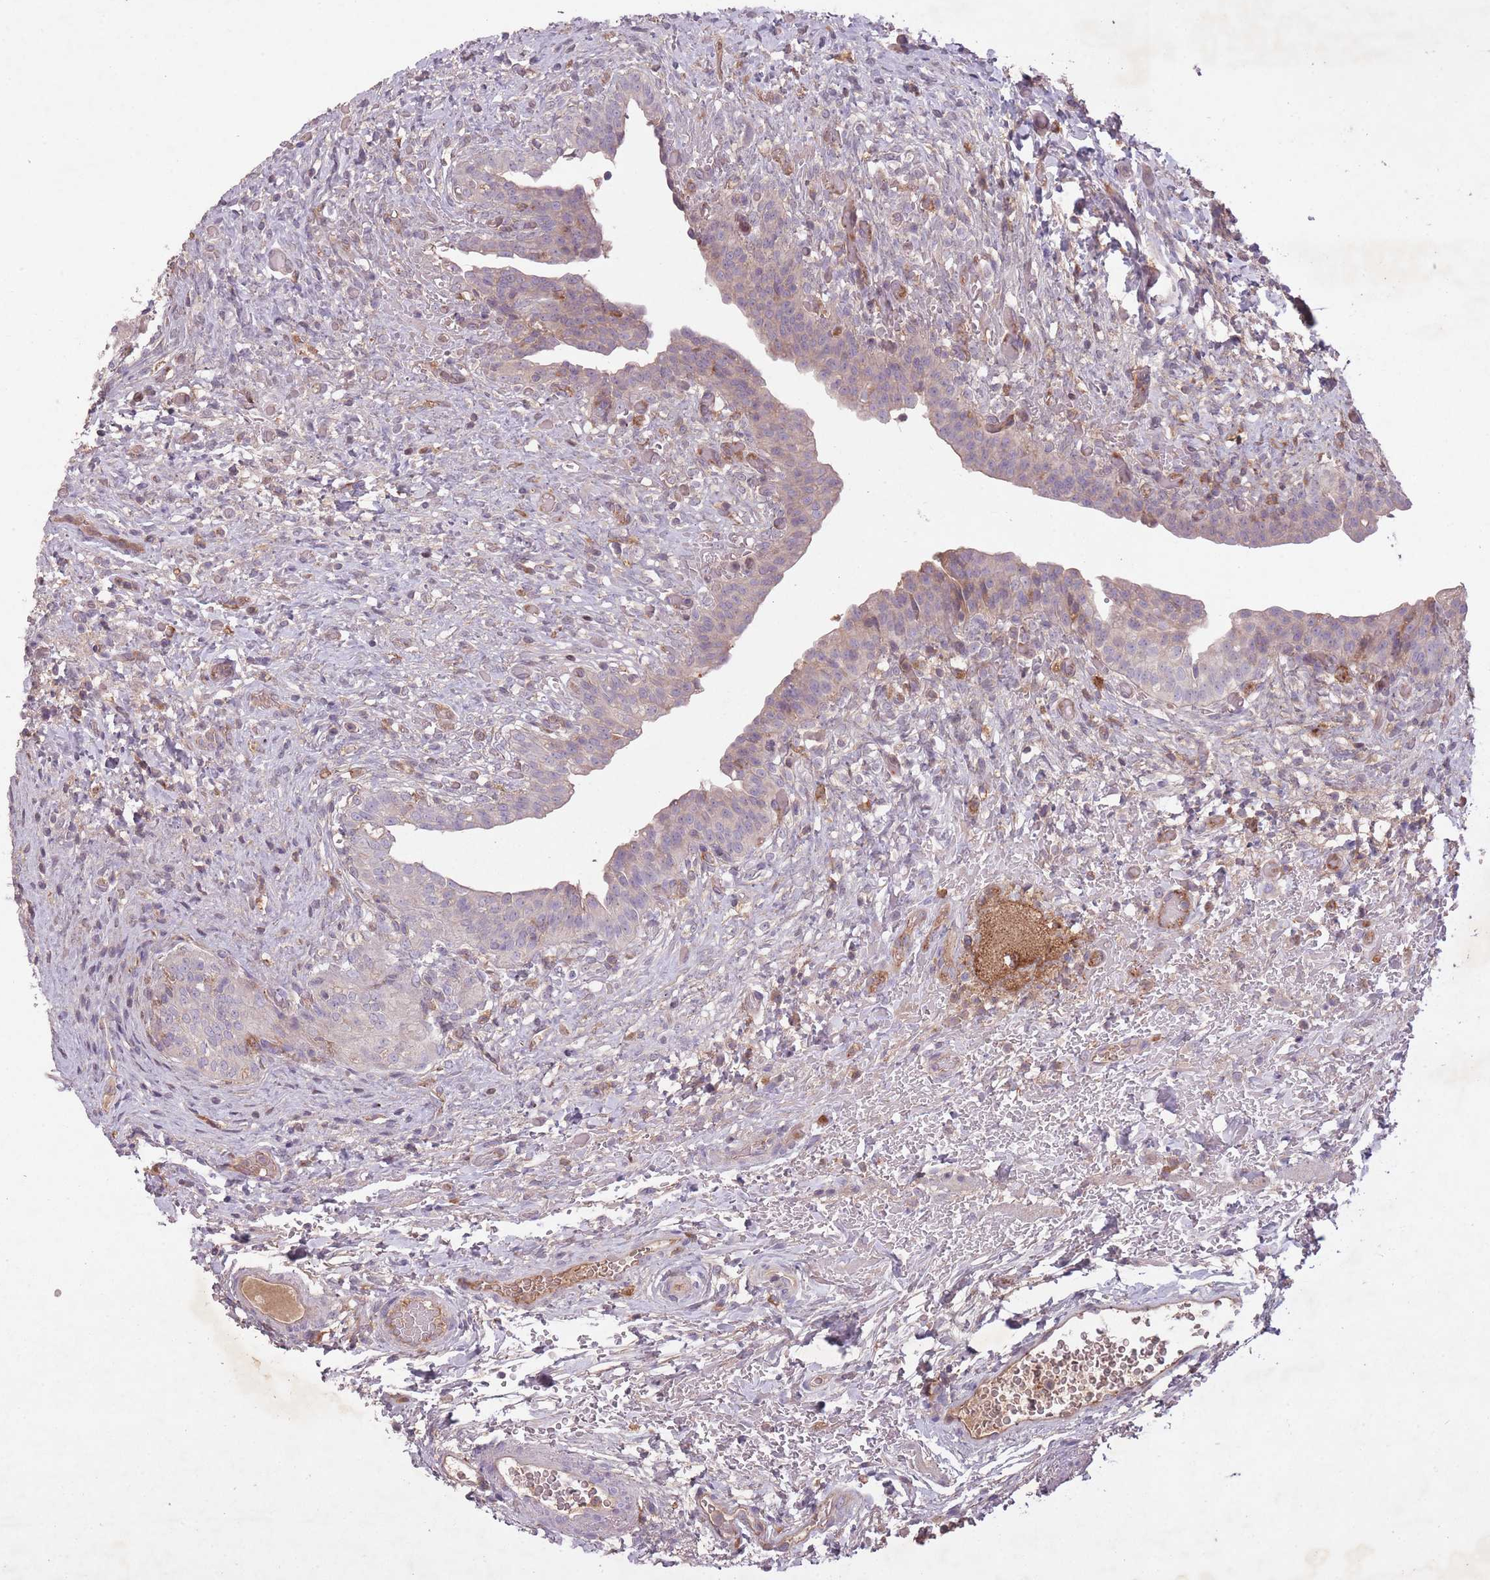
{"staining": {"intensity": "negative", "quantity": "none", "location": "none"}, "tissue": "urinary bladder", "cell_type": "Urothelial cells", "image_type": "normal", "snomed": [{"axis": "morphology", "description": "Normal tissue, NOS"}, {"axis": "topography", "description": "Urinary bladder"}], "caption": "This is a histopathology image of IHC staining of normal urinary bladder, which shows no positivity in urothelial cells.", "gene": "OR2V1", "patient": {"sex": "male", "age": 69}}